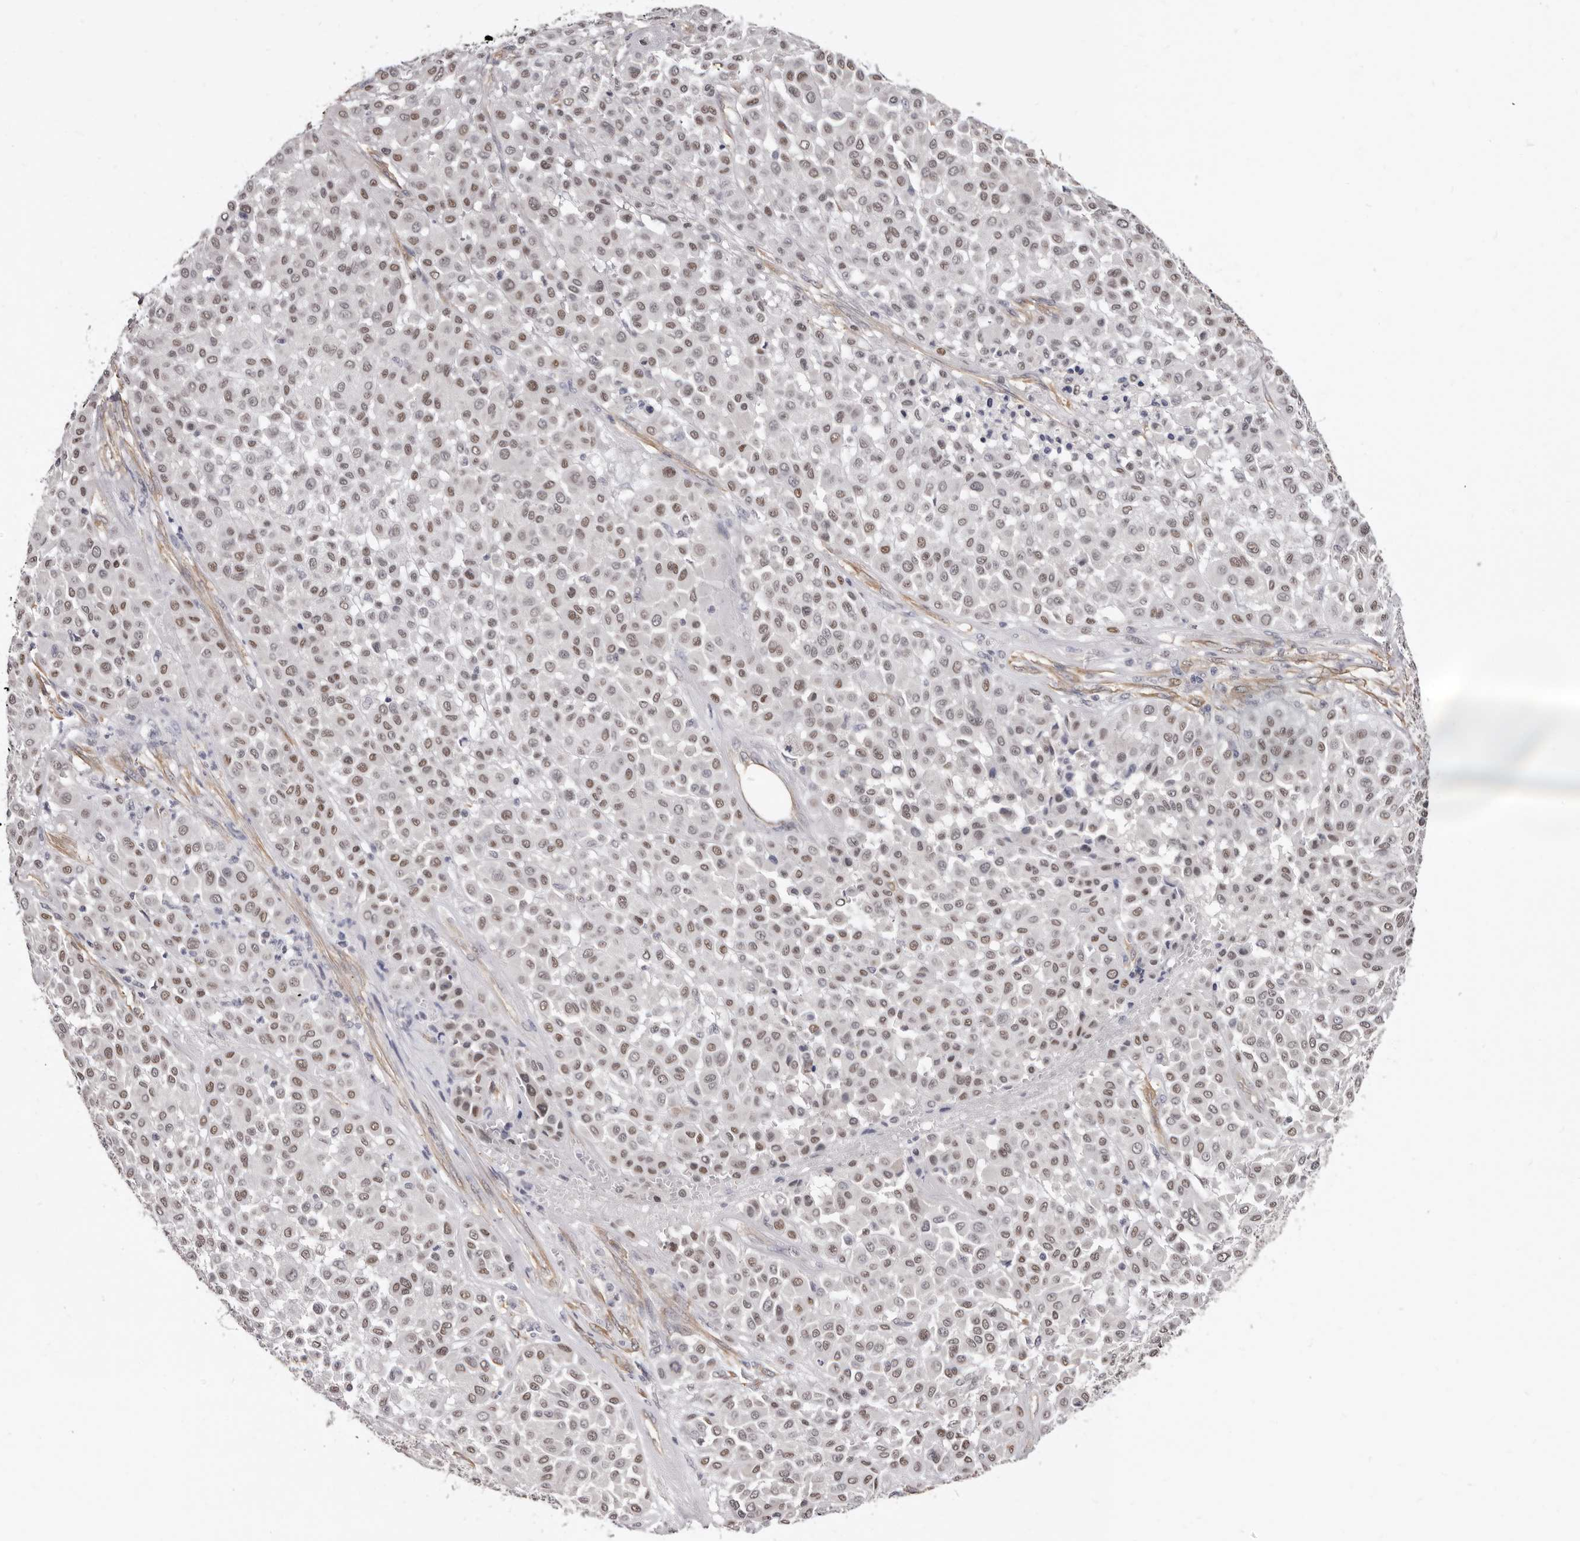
{"staining": {"intensity": "moderate", "quantity": ">75%", "location": "nuclear"}, "tissue": "melanoma", "cell_type": "Tumor cells", "image_type": "cancer", "snomed": [{"axis": "morphology", "description": "Malignant melanoma, Metastatic site"}, {"axis": "topography", "description": "Soft tissue"}], "caption": "The micrograph displays a brown stain indicating the presence of a protein in the nuclear of tumor cells in malignant melanoma (metastatic site).", "gene": "KHDRBS2", "patient": {"sex": "male", "age": 41}}